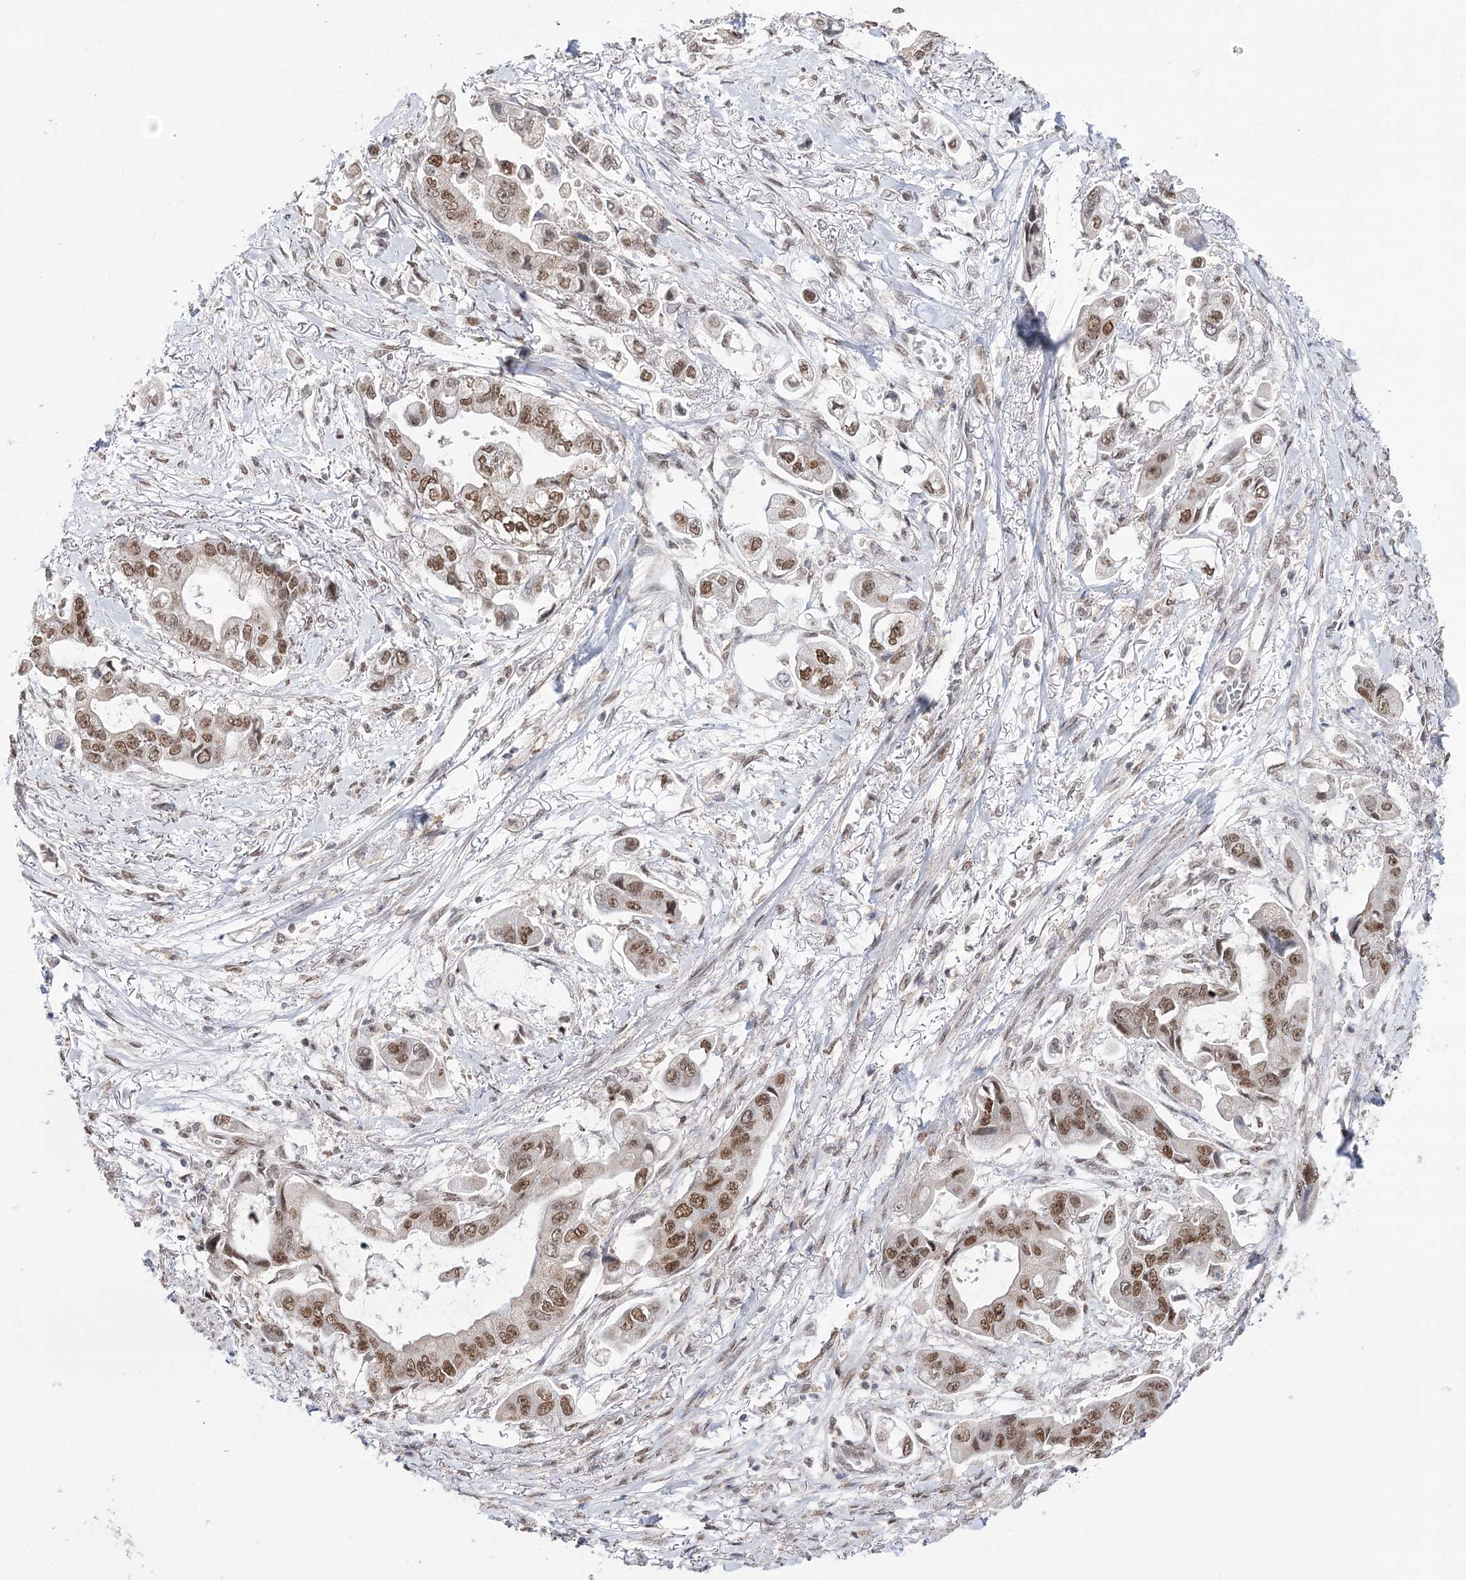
{"staining": {"intensity": "moderate", "quantity": ">75%", "location": "nuclear"}, "tissue": "stomach cancer", "cell_type": "Tumor cells", "image_type": "cancer", "snomed": [{"axis": "morphology", "description": "Adenocarcinoma, NOS"}, {"axis": "topography", "description": "Stomach"}], "caption": "Stomach cancer stained with a protein marker reveals moderate staining in tumor cells.", "gene": "VGLL4", "patient": {"sex": "male", "age": 62}}